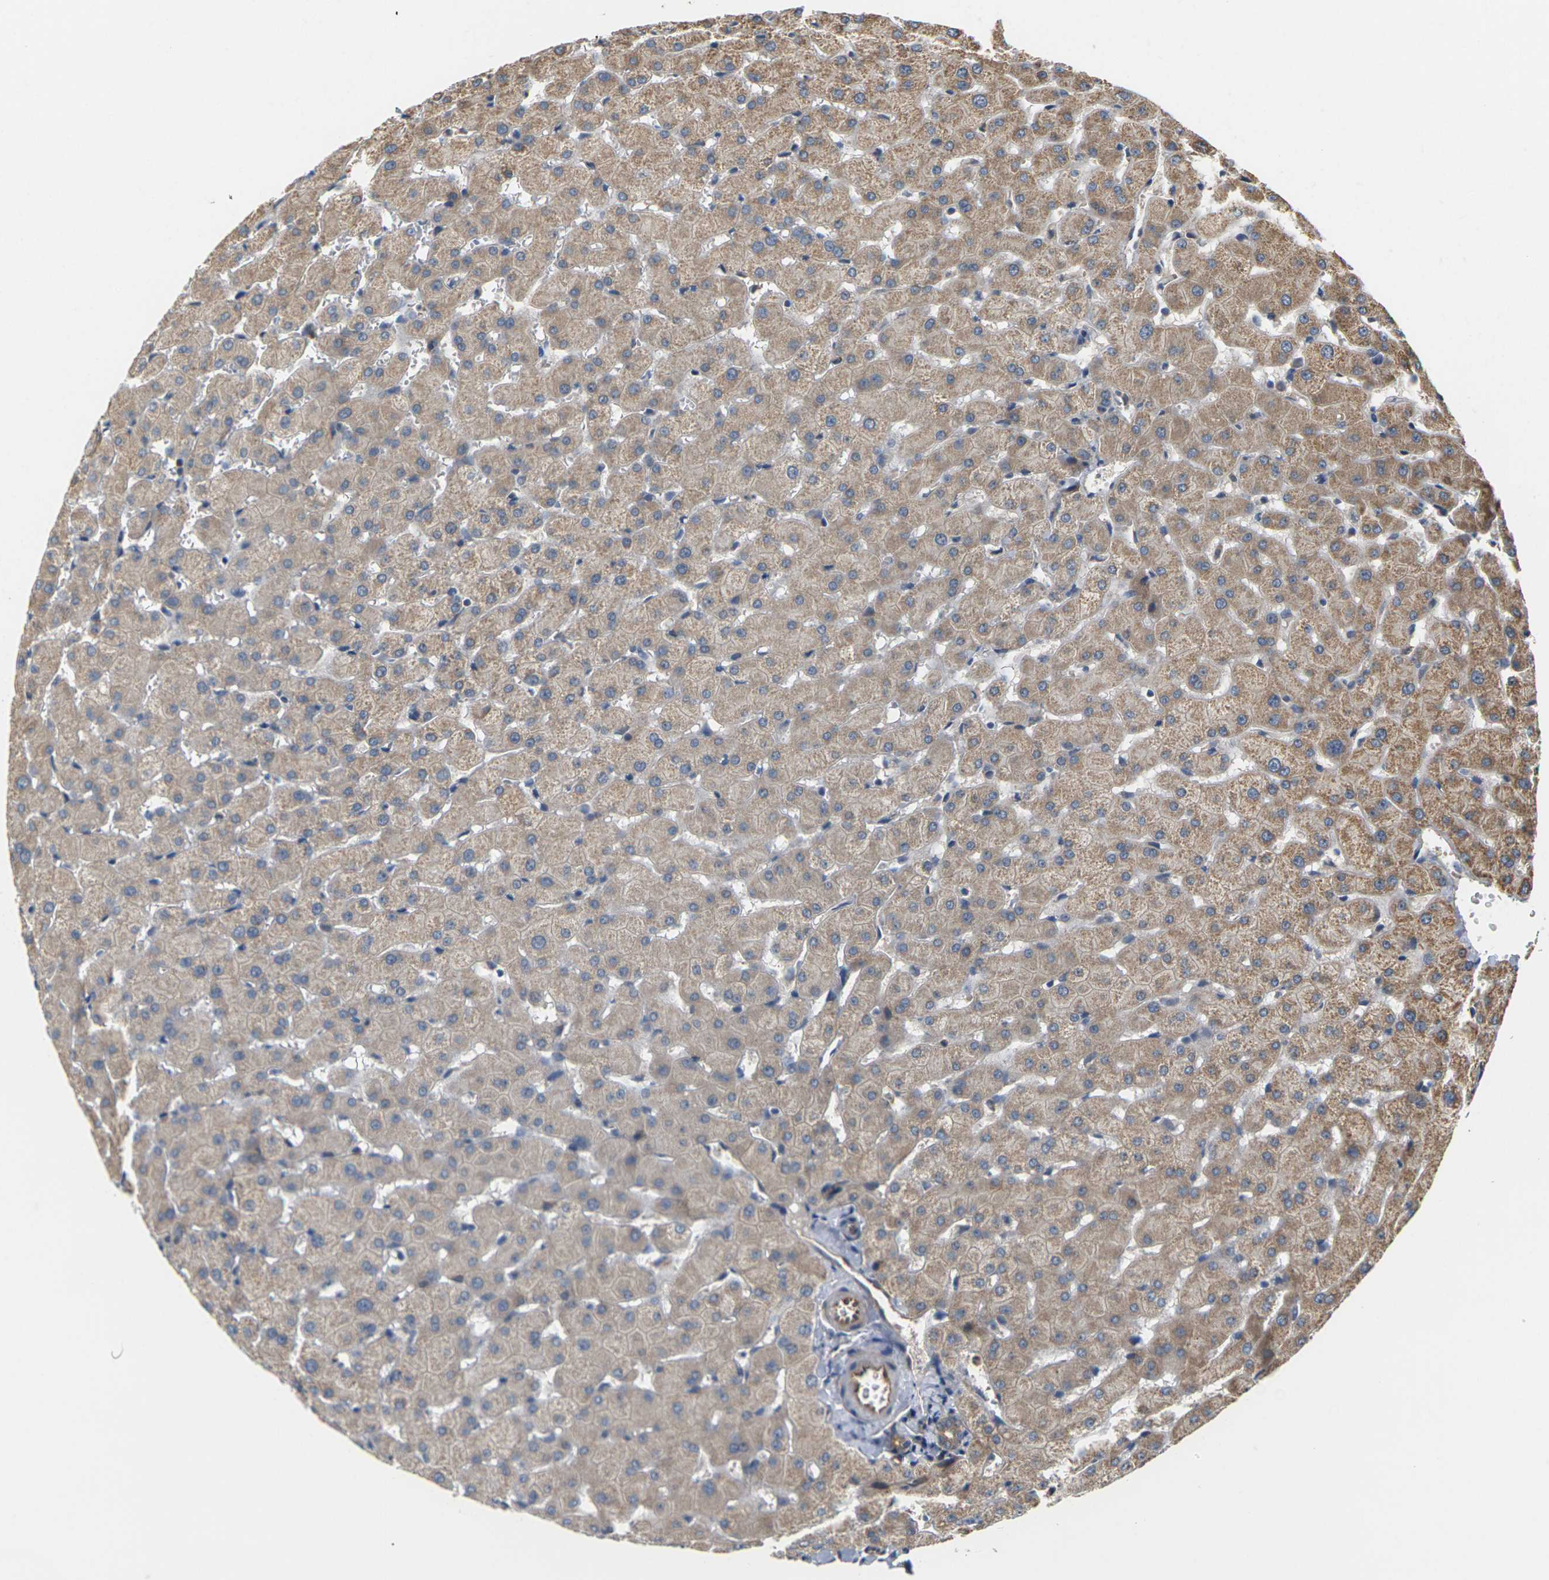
{"staining": {"intensity": "weak", "quantity": ">75%", "location": "cytoplasmic/membranous"}, "tissue": "liver", "cell_type": "Cholangiocytes", "image_type": "normal", "snomed": [{"axis": "morphology", "description": "Normal tissue, NOS"}, {"axis": "topography", "description": "Liver"}], "caption": "The histopathology image reveals immunohistochemical staining of normal liver. There is weak cytoplasmic/membranous positivity is identified in about >75% of cholangiocytes. The staining is performed using DAB (3,3'-diaminobenzidine) brown chromogen to label protein expression. The nuclei are counter-stained blue using hematoxylin.", "gene": "PCDHB4", "patient": {"sex": "female", "age": 63}}